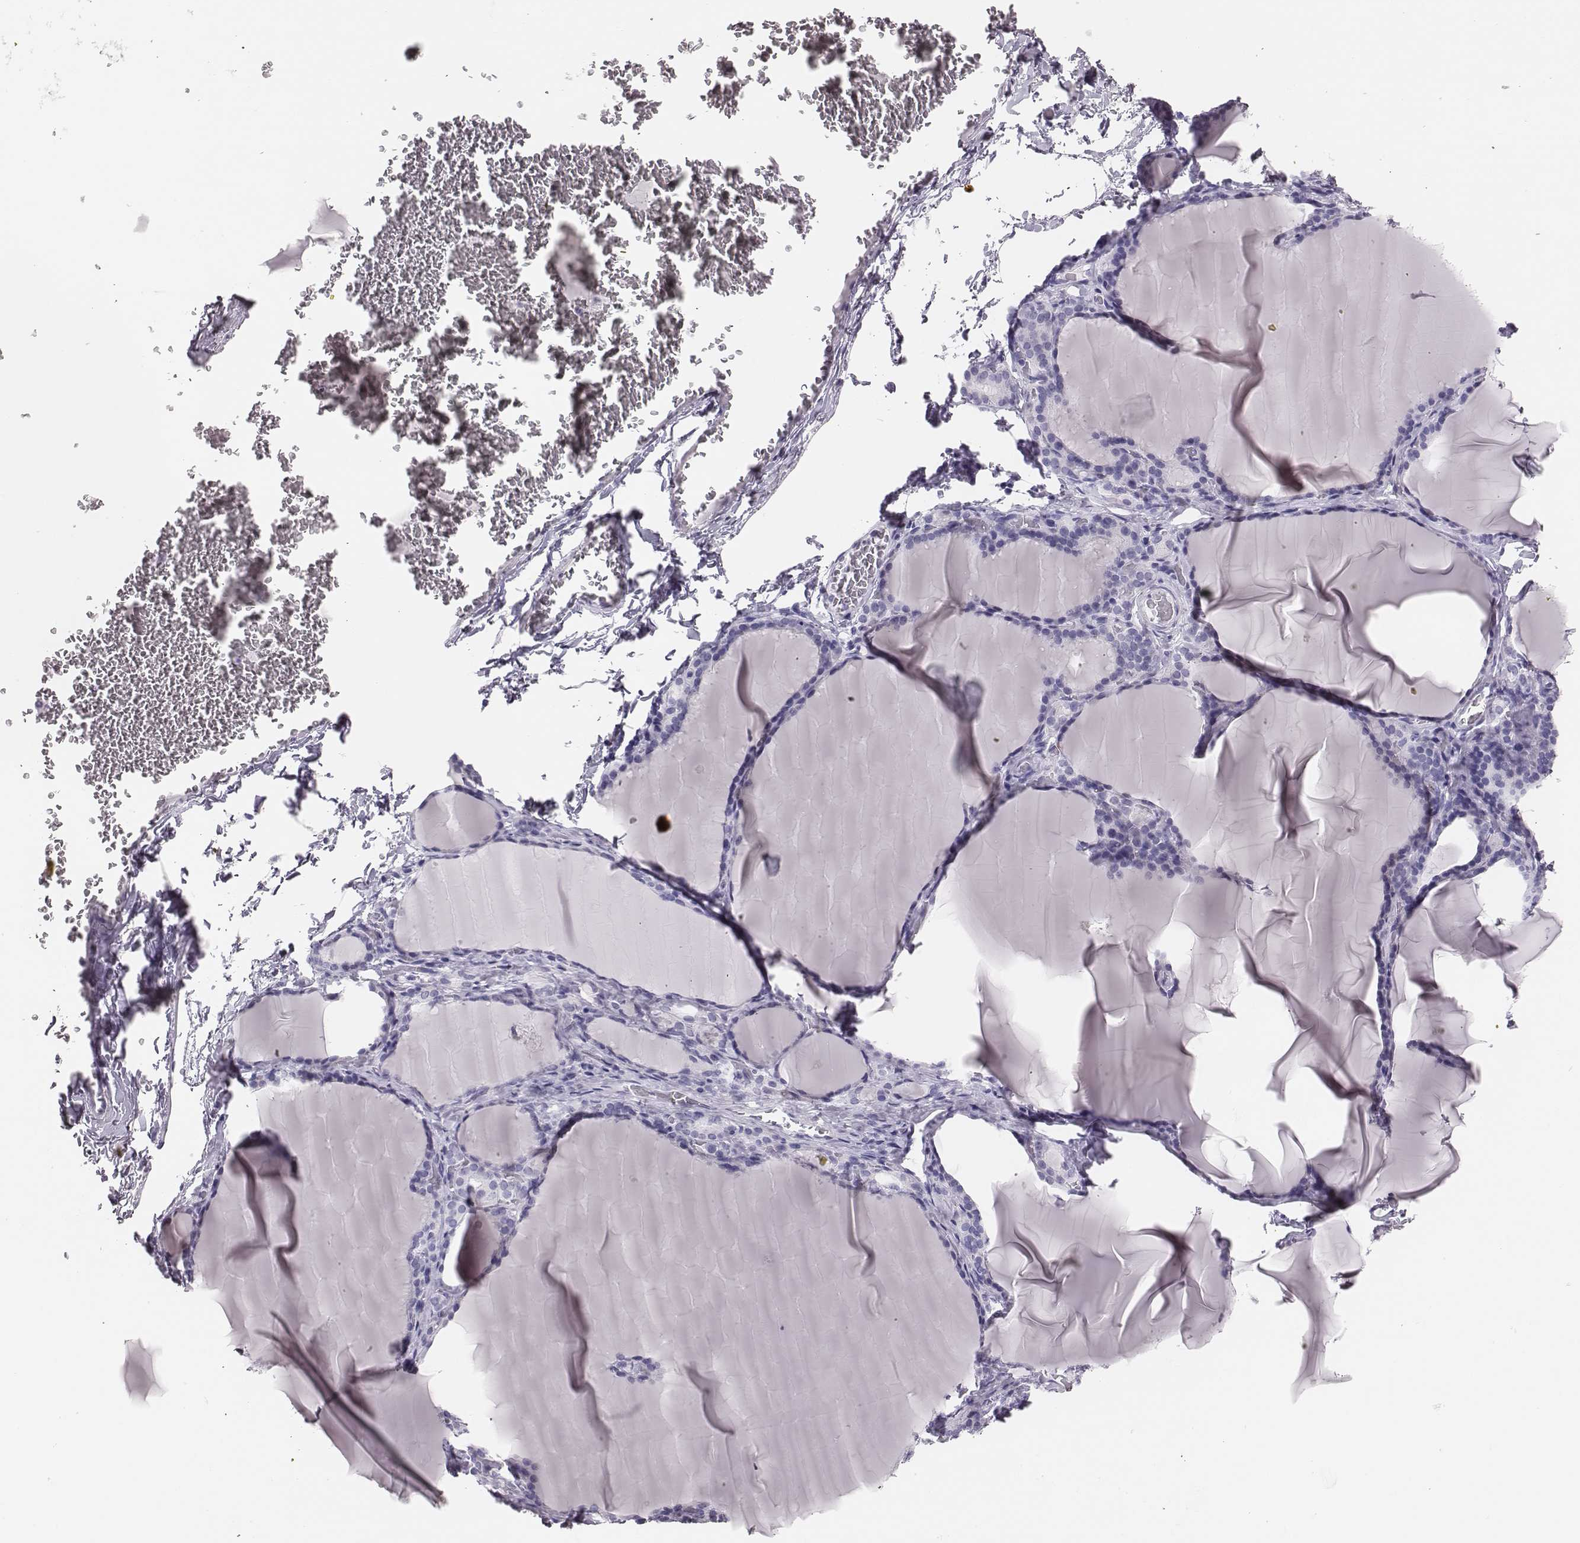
{"staining": {"intensity": "negative", "quantity": "none", "location": "none"}, "tissue": "thyroid gland", "cell_type": "Glandular cells", "image_type": "normal", "snomed": [{"axis": "morphology", "description": "Normal tissue, NOS"}, {"axis": "morphology", "description": "Hyperplasia, NOS"}, {"axis": "topography", "description": "Thyroid gland"}], "caption": "Immunohistochemistry (IHC) micrograph of unremarkable thyroid gland: thyroid gland stained with DAB exhibits no significant protein staining in glandular cells. (DAB immunohistochemistry with hematoxylin counter stain).", "gene": "H1", "patient": {"sex": "female", "age": 27}}